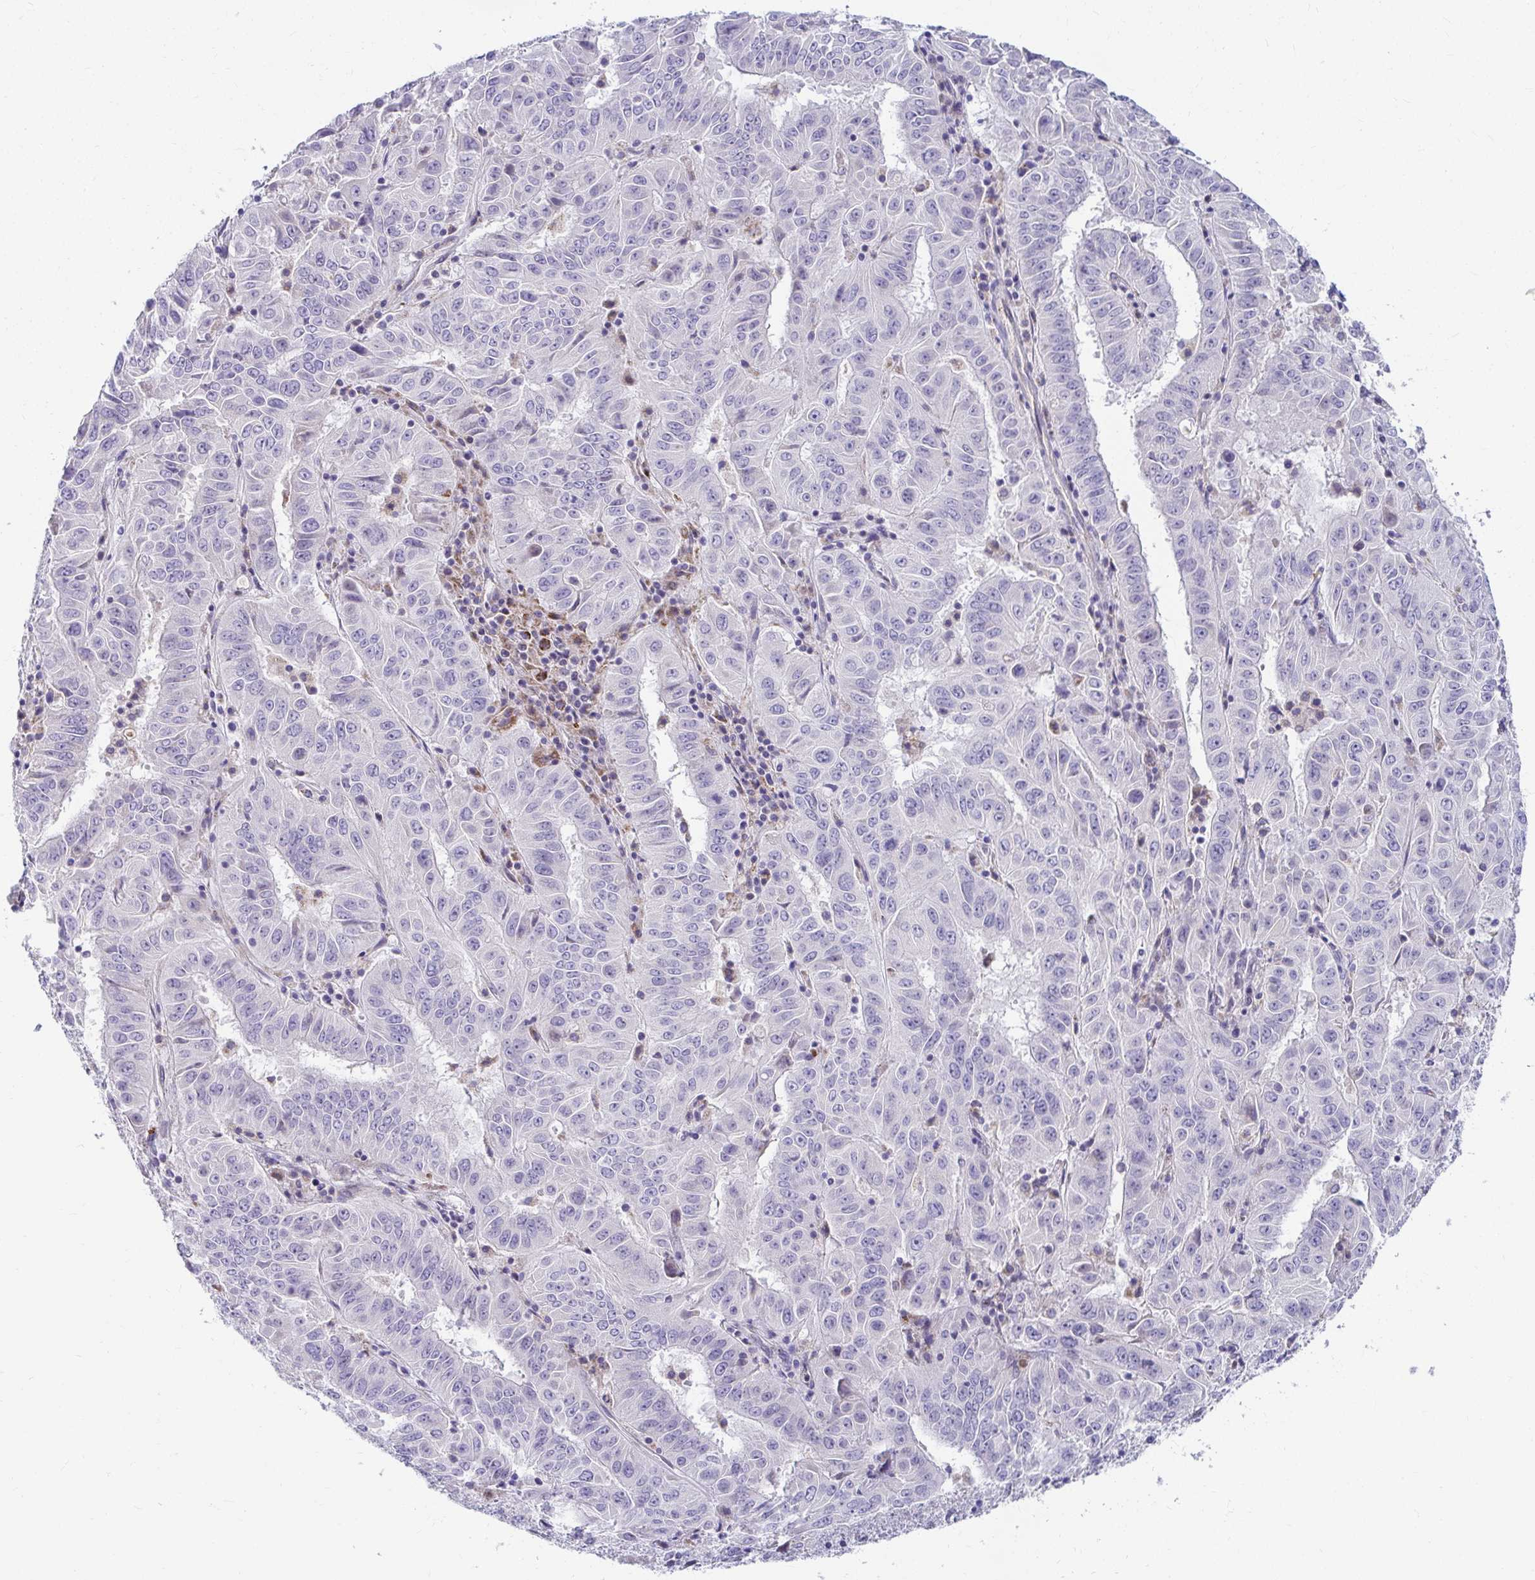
{"staining": {"intensity": "negative", "quantity": "none", "location": "none"}, "tissue": "pancreatic cancer", "cell_type": "Tumor cells", "image_type": "cancer", "snomed": [{"axis": "morphology", "description": "Adenocarcinoma, NOS"}, {"axis": "topography", "description": "Pancreas"}], "caption": "This is an immunohistochemistry (IHC) photomicrograph of human pancreatic cancer (adenocarcinoma). There is no positivity in tumor cells.", "gene": "EXOC5", "patient": {"sex": "male", "age": 63}}